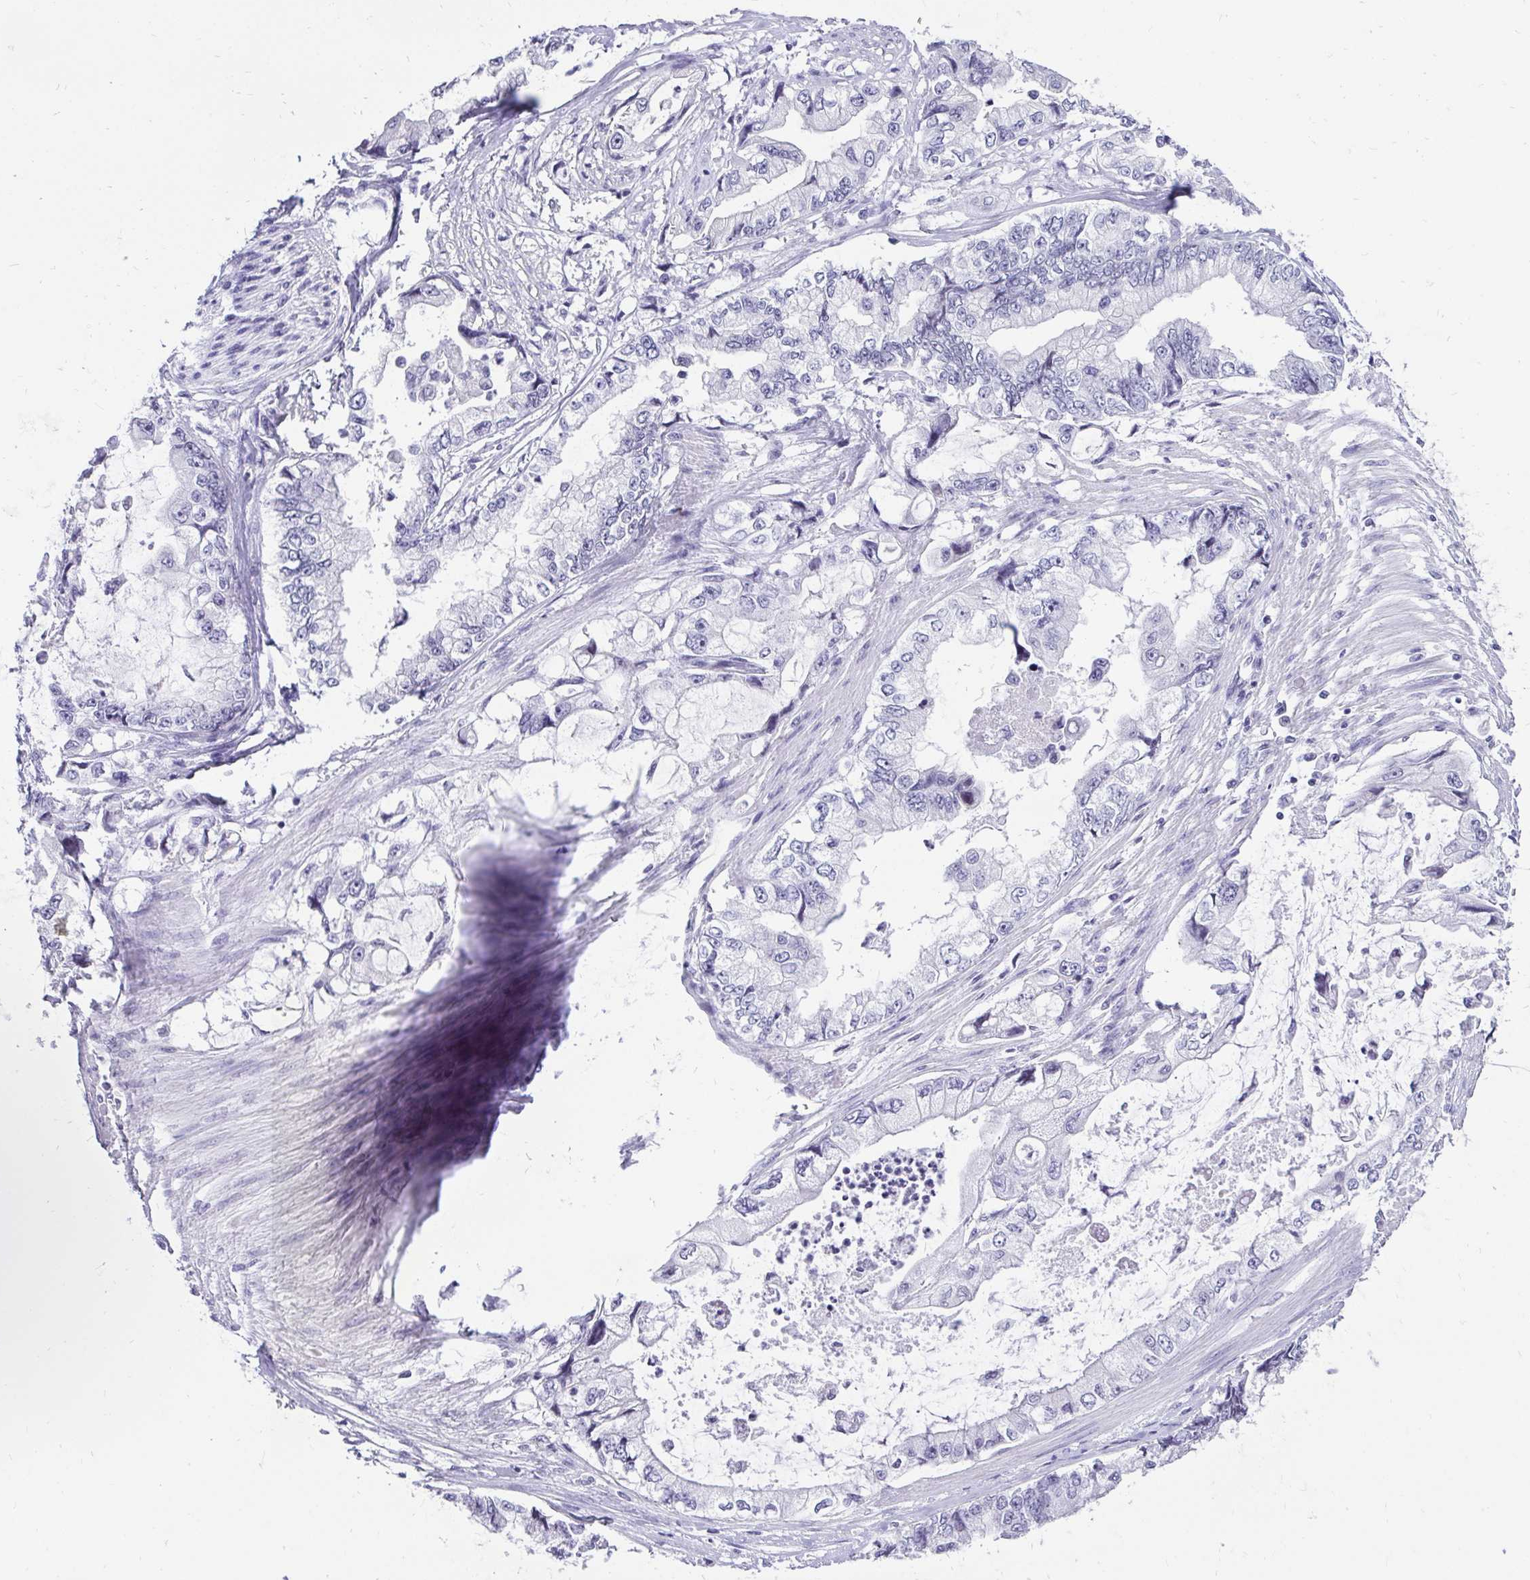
{"staining": {"intensity": "negative", "quantity": "none", "location": "none"}, "tissue": "stomach cancer", "cell_type": "Tumor cells", "image_type": "cancer", "snomed": [{"axis": "morphology", "description": "Adenocarcinoma, NOS"}, {"axis": "topography", "description": "Pancreas"}, {"axis": "topography", "description": "Stomach, upper"}, {"axis": "topography", "description": "Stomach"}], "caption": "Human adenocarcinoma (stomach) stained for a protein using immunohistochemistry exhibits no staining in tumor cells.", "gene": "ZNF860", "patient": {"sex": "male", "age": 77}}